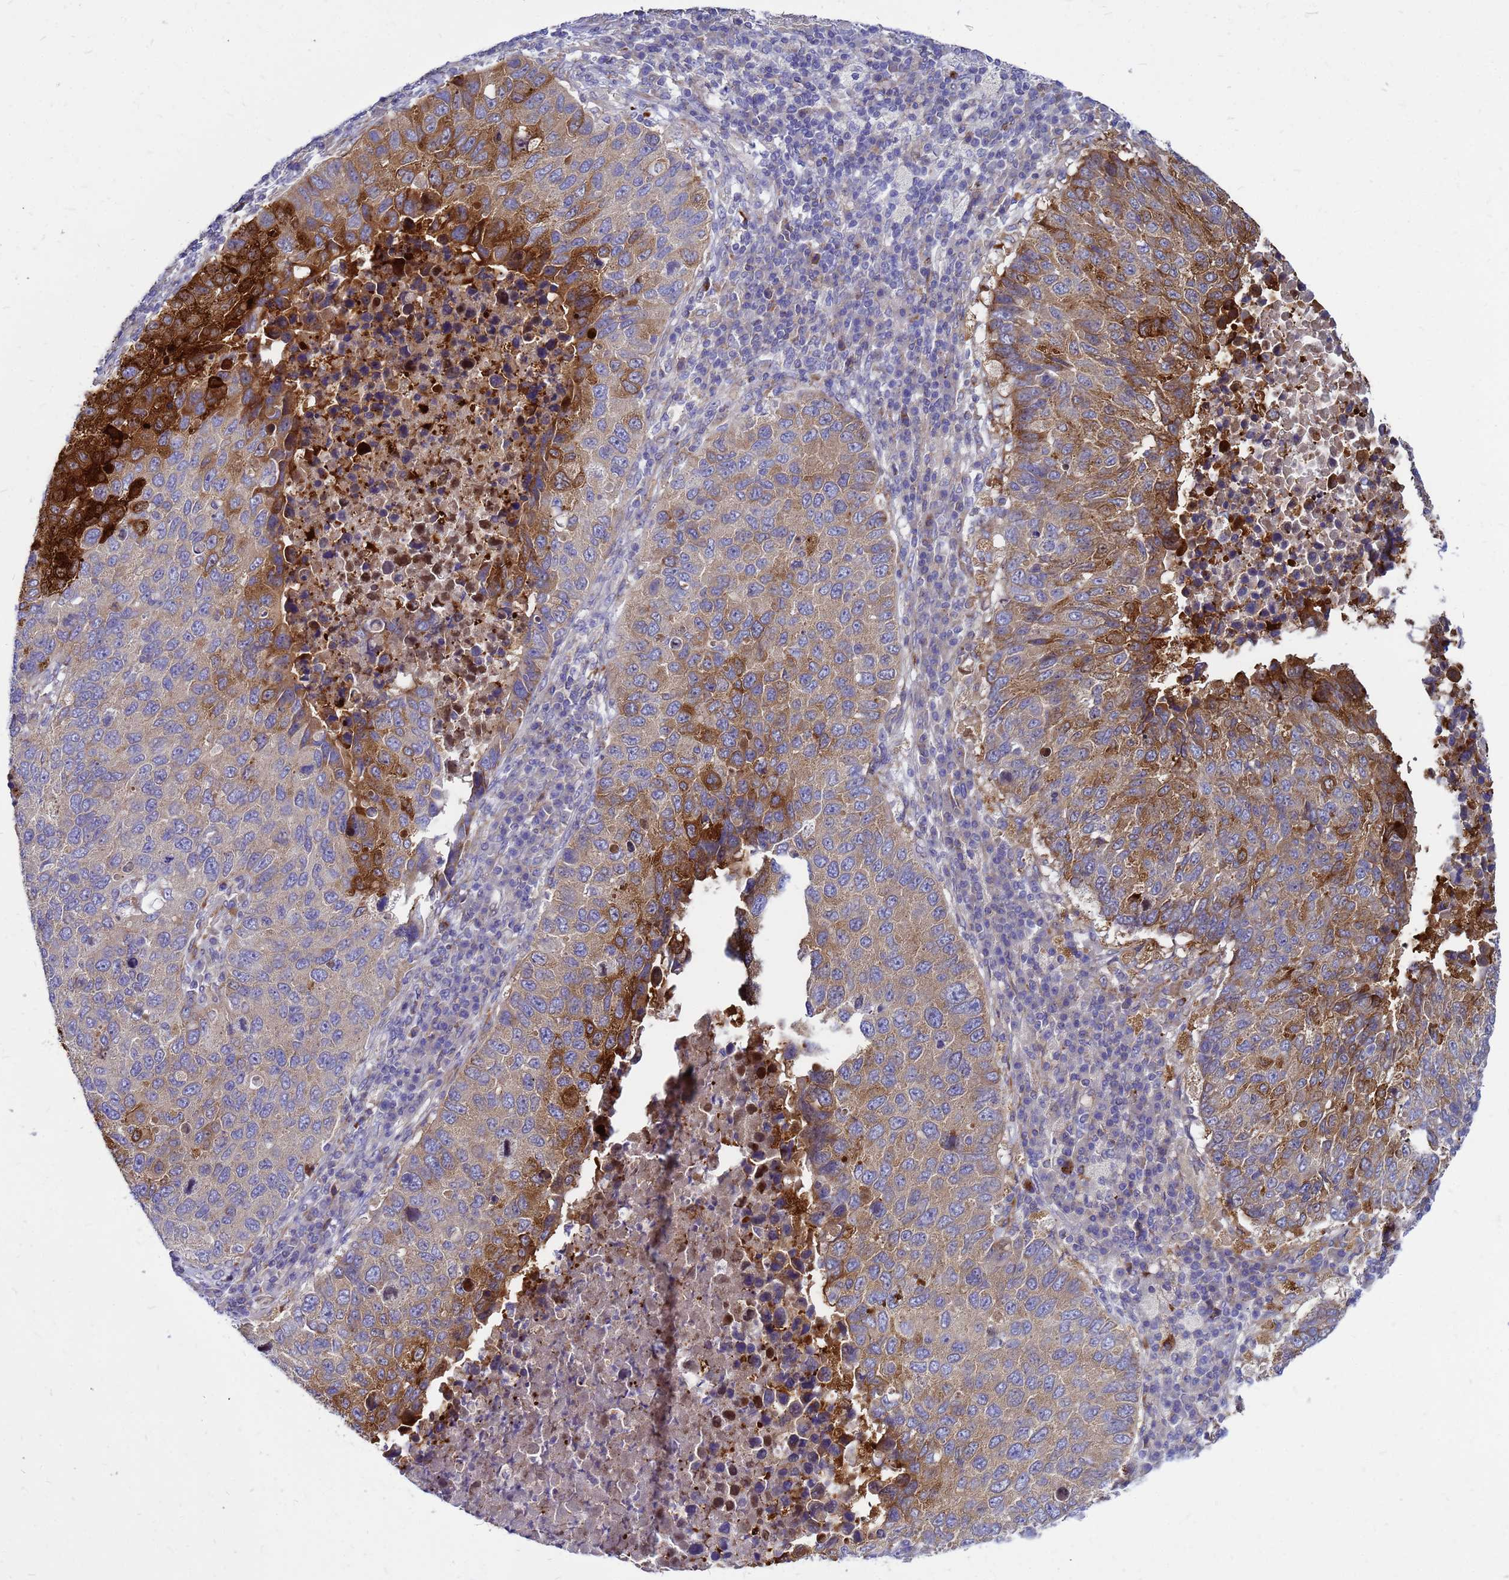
{"staining": {"intensity": "strong", "quantity": "25%-75%", "location": "cytoplasmic/membranous"}, "tissue": "lung cancer", "cell_type": "Tumor cells", "image_type": "cancer", "snomed": [{"axis": "morphology", "description": "Squamous cell carcinoma, NOS"}, {"axis": "topography", "description": "Lung"}], "caption": "High-magnification brightfield microscopy of lung cancer (squamous cell carcinoma) stained with DAB (brown) and counterstained with hematoxylin (blue). tumor cells exhibit strong cytoplasmic/membranous positivity is appreciated in approximately25%-75% of cells. The staining was performed using DAB (3,3'-diaminobenzidine) to visualize the protein expression in brown, while the nuclei were stained in blue with hematoxylin (Magnification: 20x).", "gene": "FHIP1A", "patient": {"sex": "male", "age": 73}}